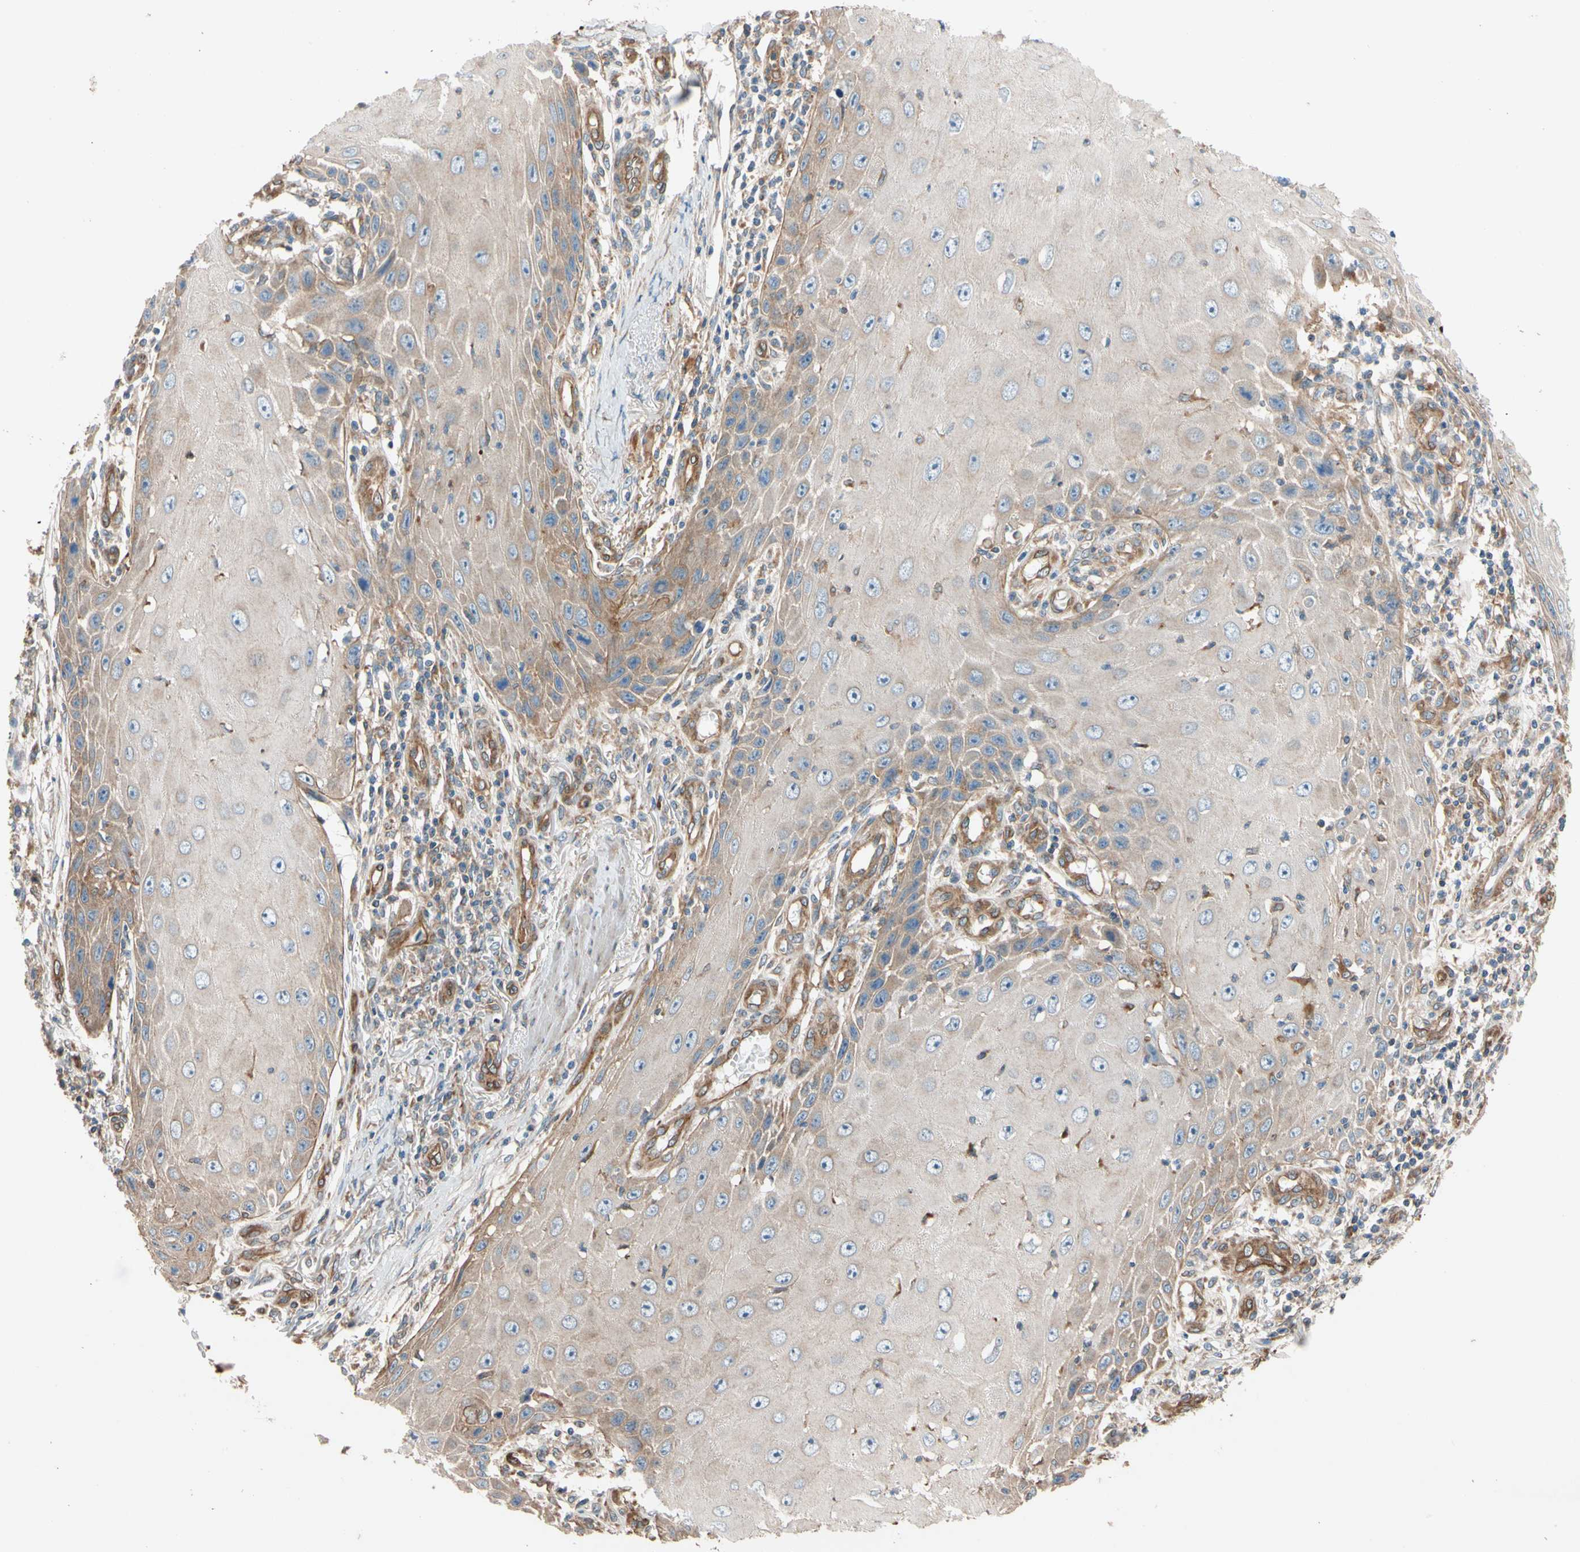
{"staining": {"intensity": "moderate", "quantity": ">75%", "location": "cytoplasmic/membranous"}, "tissue": "skin cancer", "cell_type": "Tumor cells", "image_type": "cancer", "snomed": [{"axis": "morphology", "description": "Squamous cell carcinoma, NOS"}, {"axis": "topography", "description": "Skin"}], "caption": "A histopathology image of human skin squamous cell carcinoma stained for a protein shows moderate cytoplasmic/membranous brown staining in tumor cells.", "gene": "PHYH", "patient": {"sex": "female", "age": 73}}